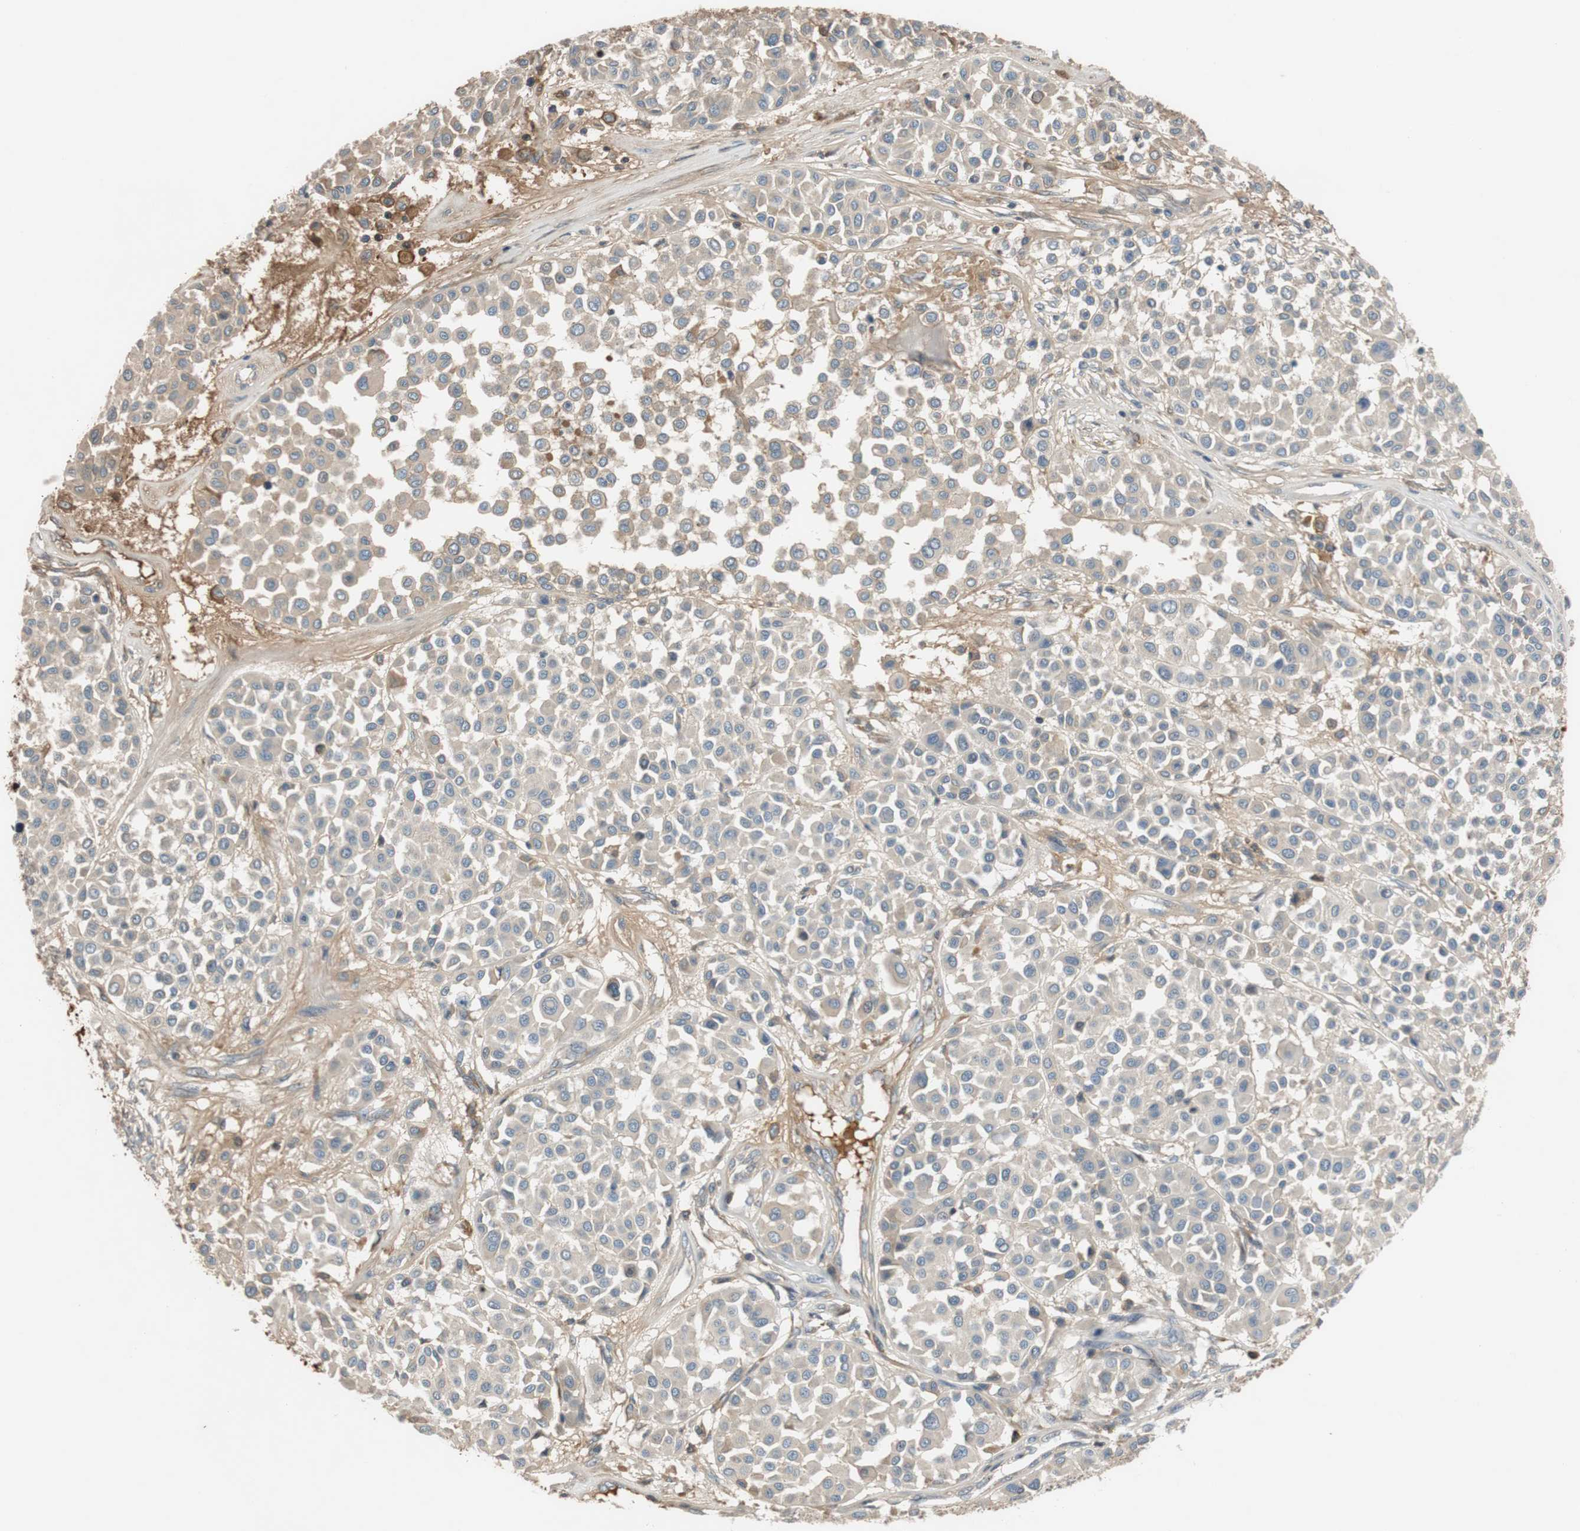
{"staining": {"intensity": "weak", "quantity": ">75%", "location": "cytoplasmic/membranous"}, "tissue": "melanoma", "cell_type": "Tumor cells", "image_type": "cancer", "snomed": [{"axis": "morphology", "description": "Malignant melanoma, Metastatic site"}, {"axis": "topography", "description": "Soft tissue"}], "caption": "Human melanoma stained with a brown dye shows weak cytoplasmic/membranous positive staining in approximately >75% of tumor cells.", "gene": "C4A", "patient": {"sex": "male", "age": 41}}